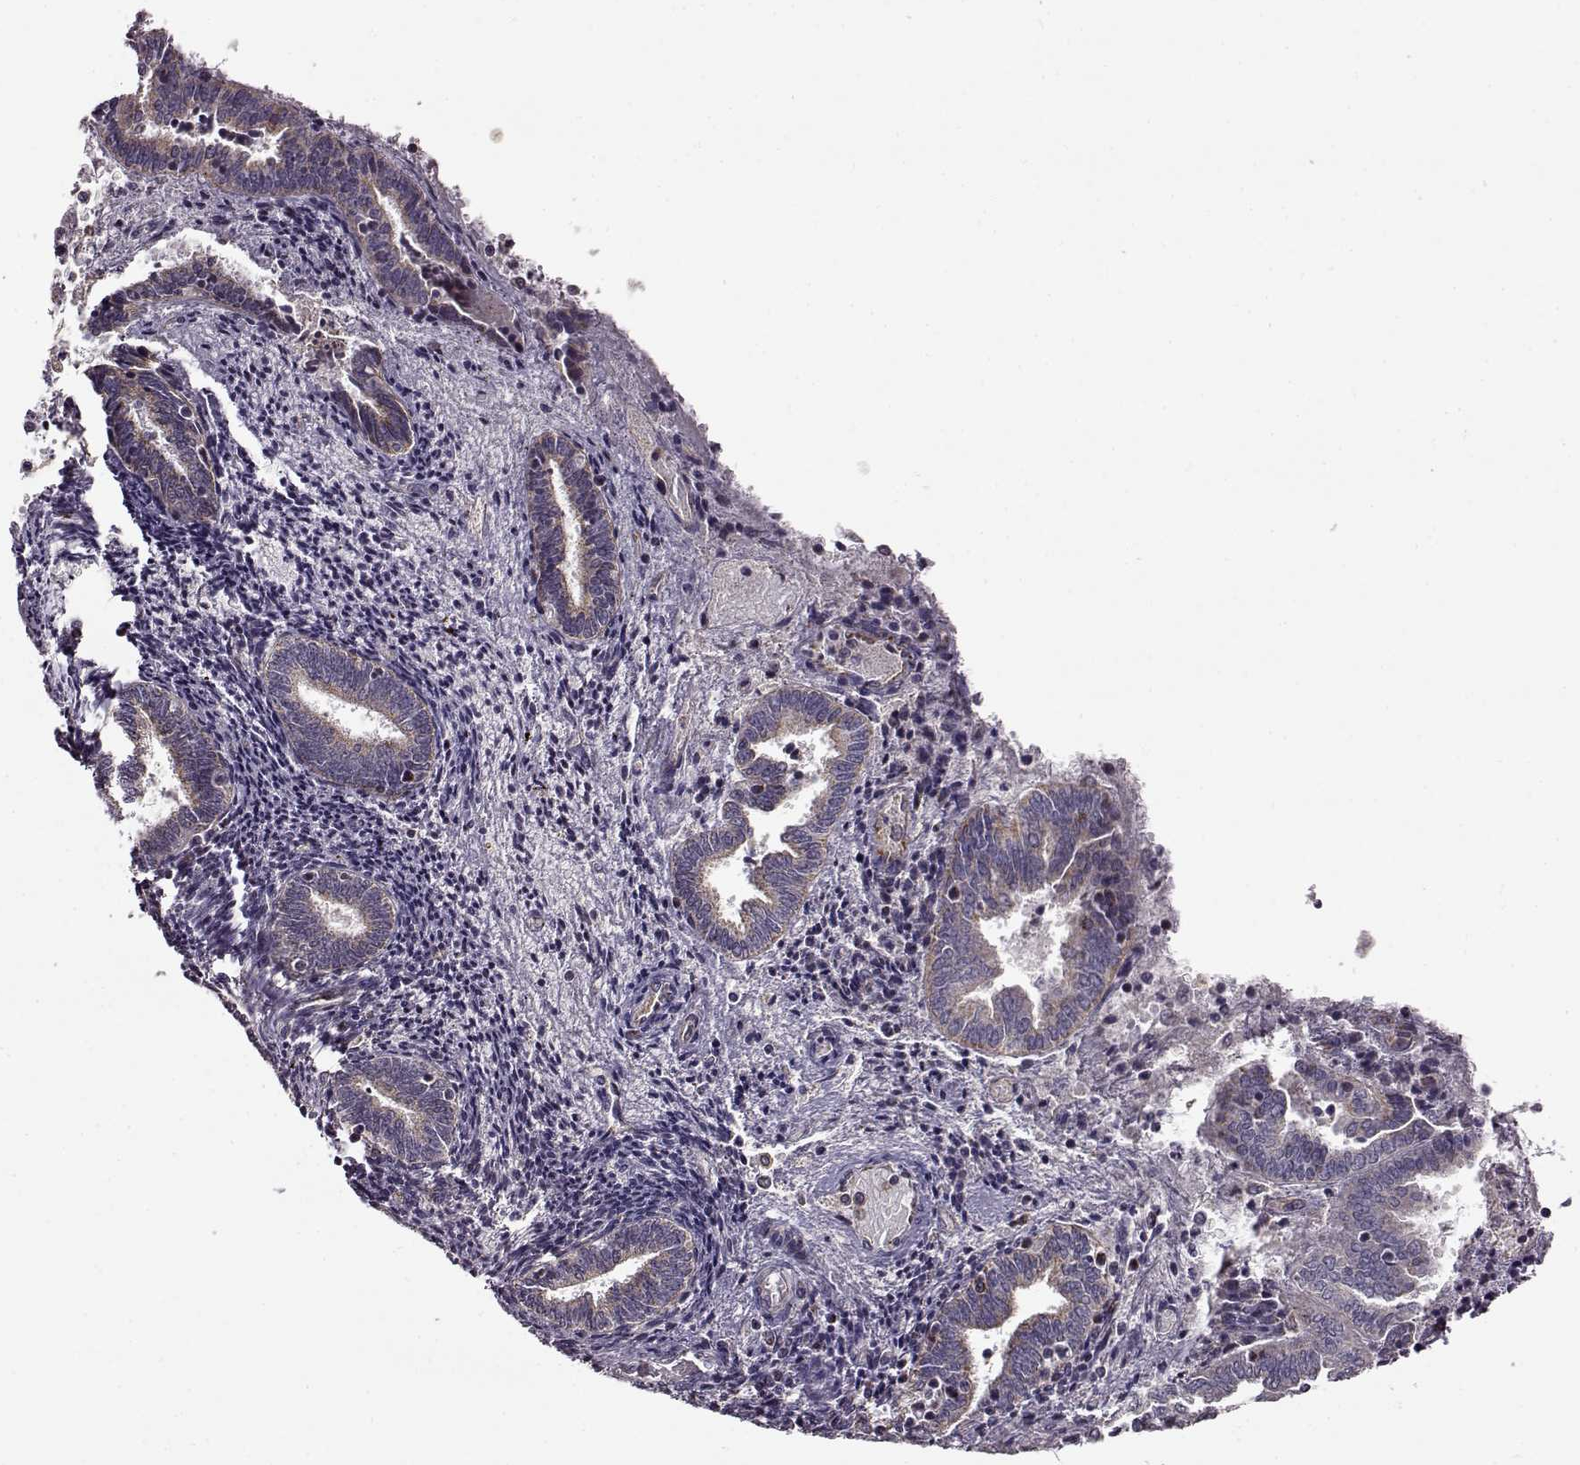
{"staining": {"intensity": "negative", "quantity": "none", "location": "none"}, "tissue": "endometrium", "cell_type": "Cells in endometrial stroma", "image_type": "normal", "snomed": [{"axis": "morphology", "description": "Normal tissue, NOS"}, {"axis": "topography", "description": "Endometrium"}], "caption": "The IHC histopathology image has no significant positivity in cells in endometrial stroma of endometrium.", "gene": "MTSS1", "patient": {"sex": "female", "age": 42}}